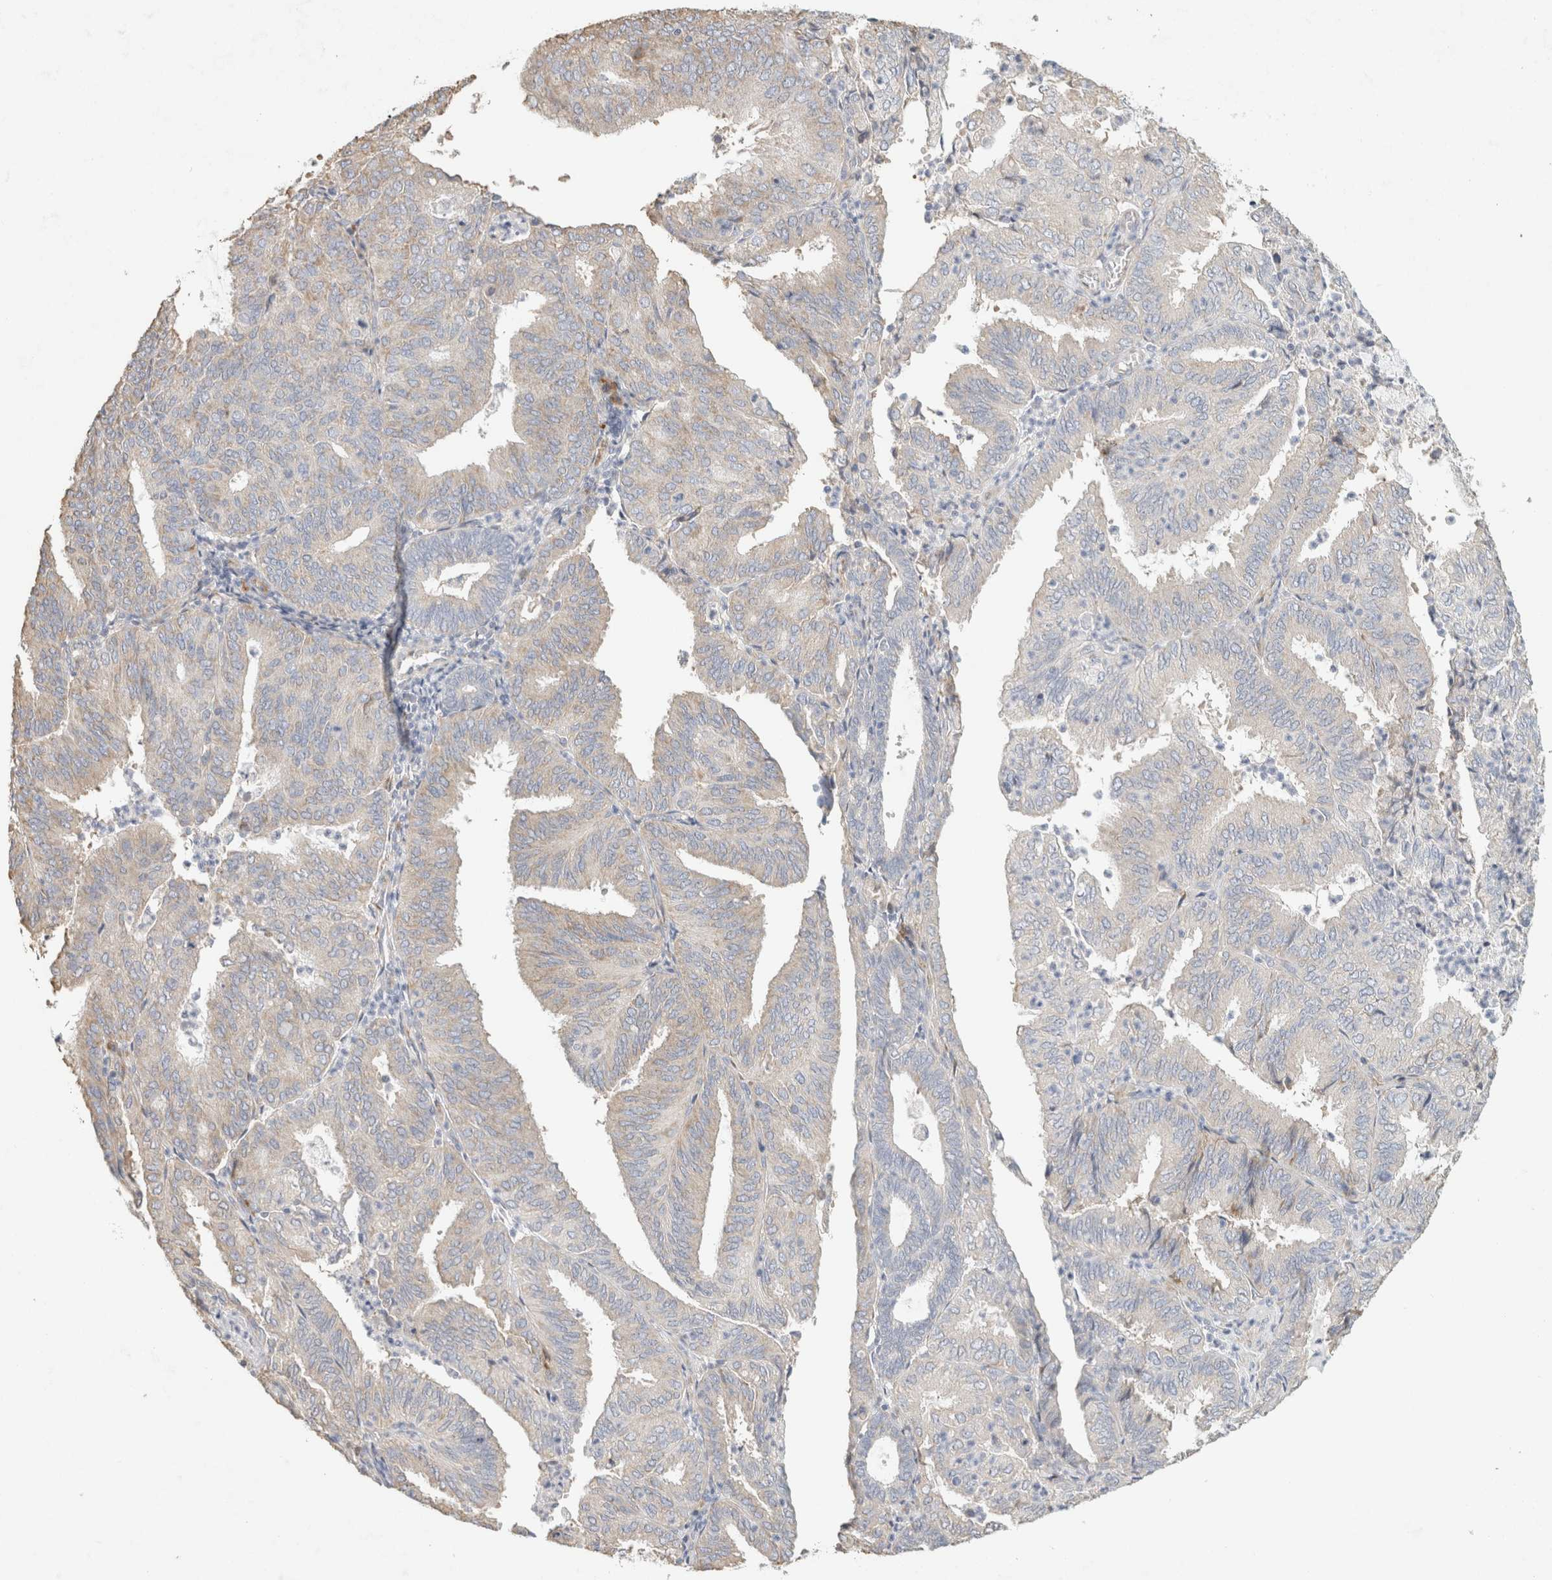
{"staining": {"intensity": "weak", "quantity": "<25%", "location": "cytoplasmic/membranous"}, "tissue": "endometrial cancer", "cell_type": "Tumor cells", "image_type": "cancer", "snomed": [{"axis": "morphology", "description": "Adenocarcinoma, NOS"}, {"axis": "topography", "description": "Uterus"}], "caption": "Immunohistochemistry photomicrograph of neoplastic tissue: adenocarcinoma (endometrial) stained with DAB exhibits no significant protein positivity in tumor cells.", "gene": "NEFM", "patient": {"sex": "female", "age": 60}}